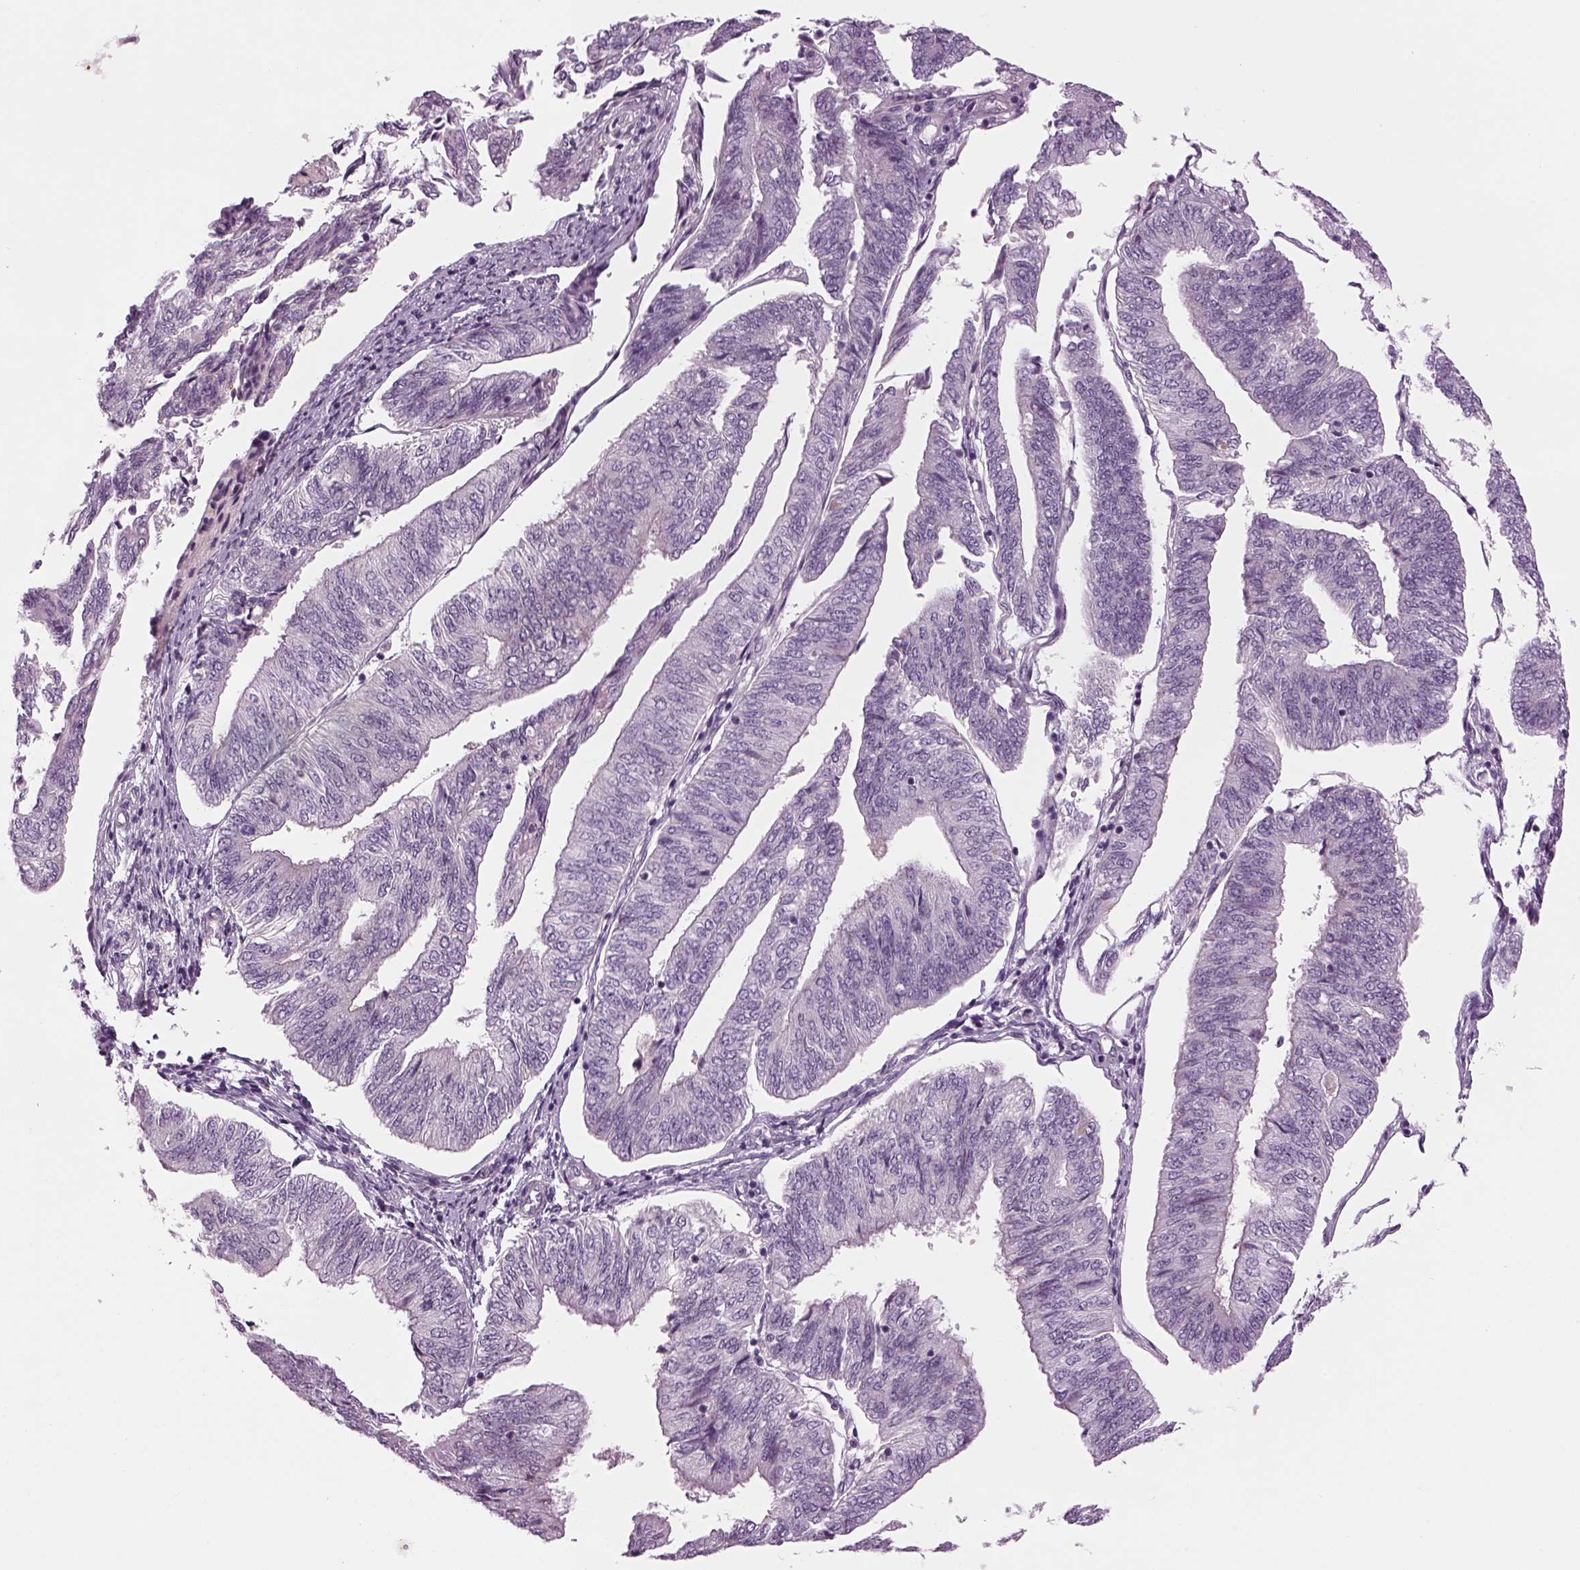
{"staining": {"intensity": "negative", "quantity": "none", "location": "none"}, "tissue": "endometrial cancer", "cell_type": "Tumor cells", "image_type": "cancer", "snomed": [{"axis": "morphology", "description": "Adenocarcinoma, NOS"}, {"axis": "topography", "description": "Endometrium"}], "caption": "The image exhibits no significant expression in tumor cells of adenocarcinoma (endometrial). (Brightfield microscopy of DAB (3,3'-diaminobenzidine) immunohistochemistry (IHC) at high magnification).", "gene": "LRRIQ3", "patient": {"sex": "female", "age": 58}}